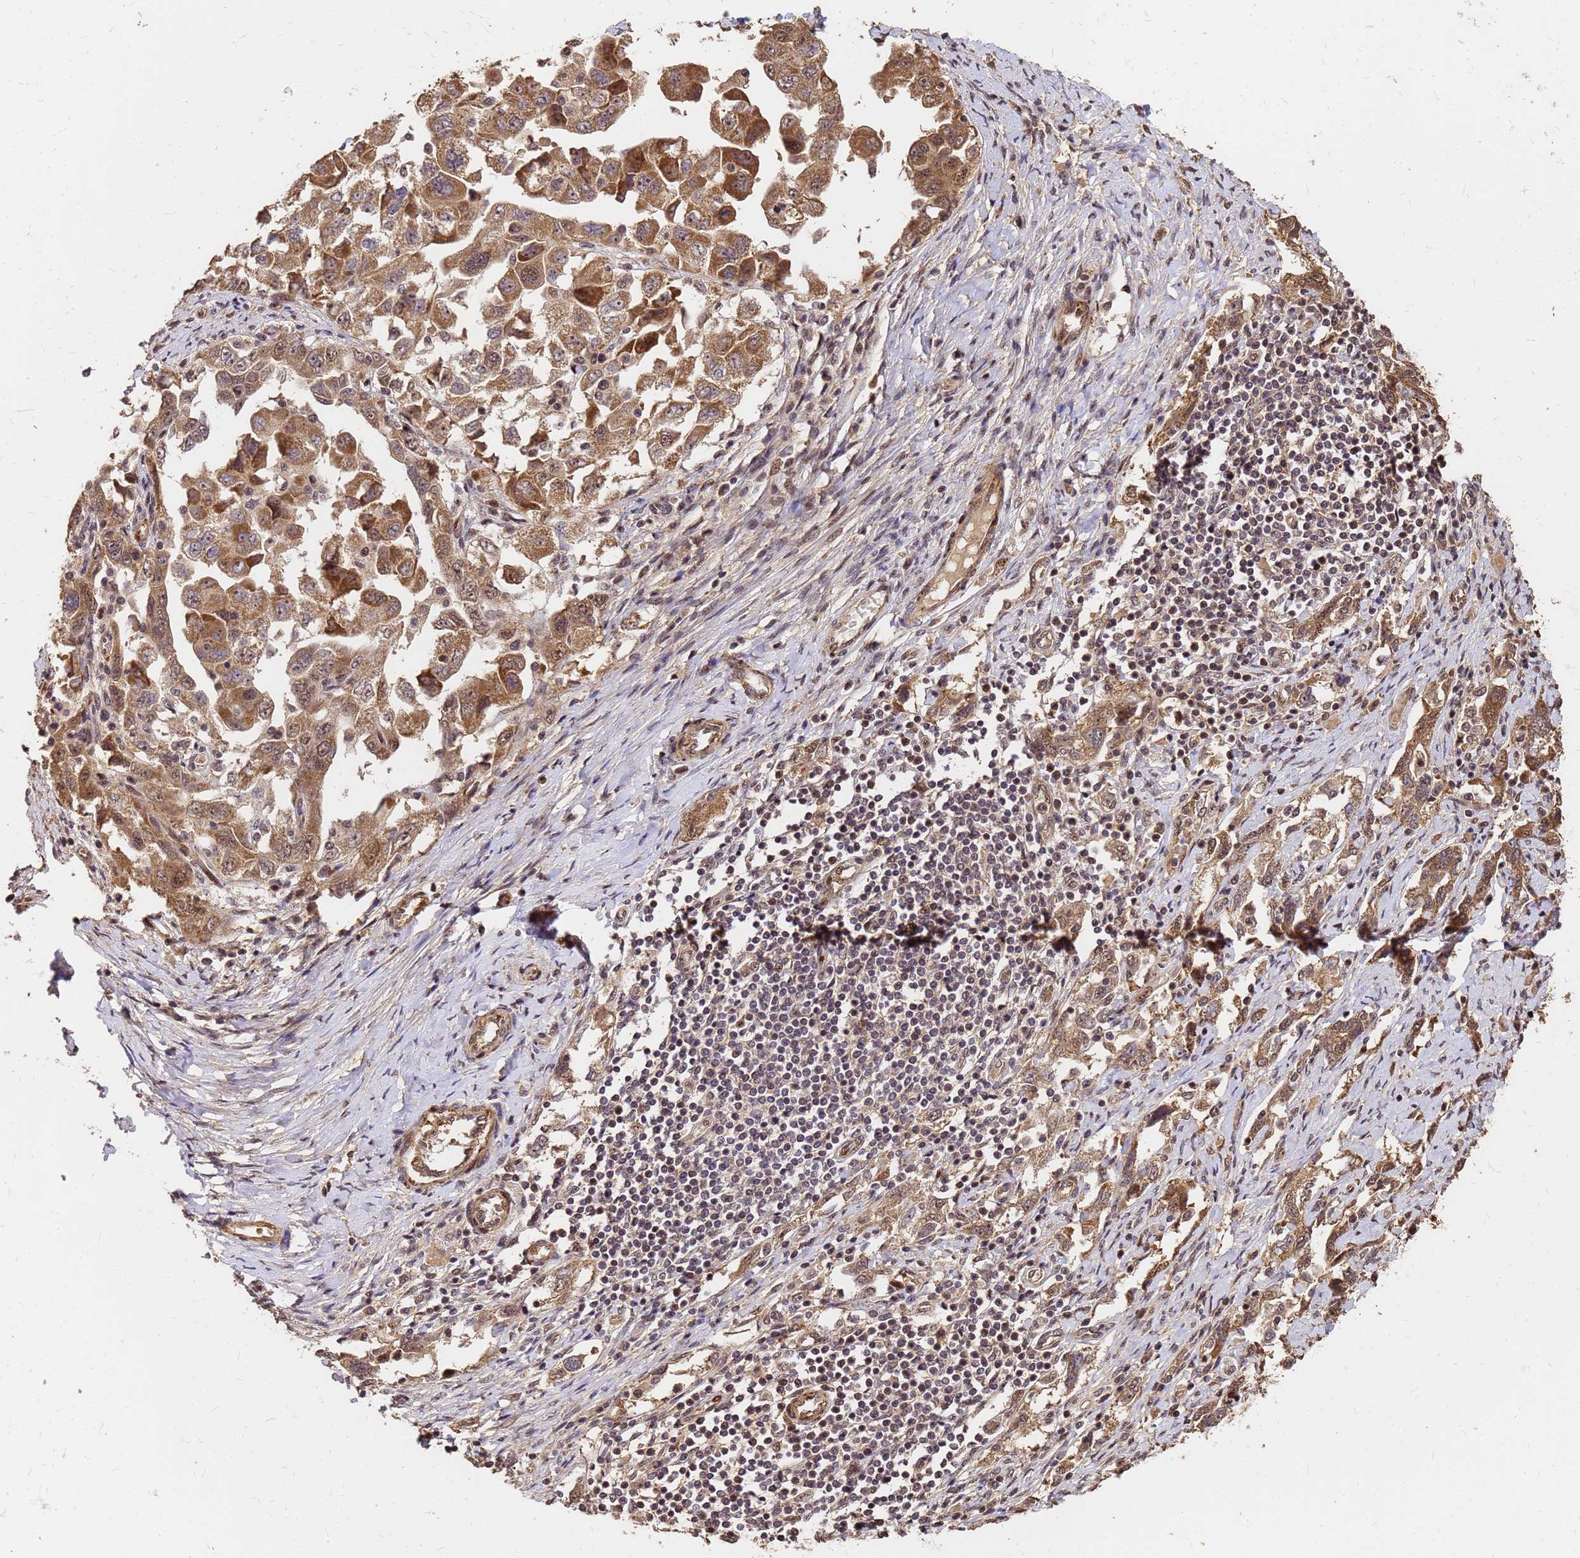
{"staining": {"intensity": "moderate", "quantity": ">75%", "location": "cytoplasmic/membranous,nuclear"}, "tissue": "ovarian cancer", "cell_type": "Tumor cells", "image_type": "cancer", "snomed": [{"axis": "morphology", "description": "Carcinoma, NOS"}, {"axis": "morphology", "description": "Cystadenocarcinoma, serous, NOS"}, {"axis": "topography", "description": "Ovary"}], "caption": "Protein analysis of ovarian carcinoma tissue reveals moderate cytoplasmic/membranous and nuclear expression in about >75% of tumor cells.", "gene": "GPATCH8", "patient": {"sex": "female", "age": 69}}